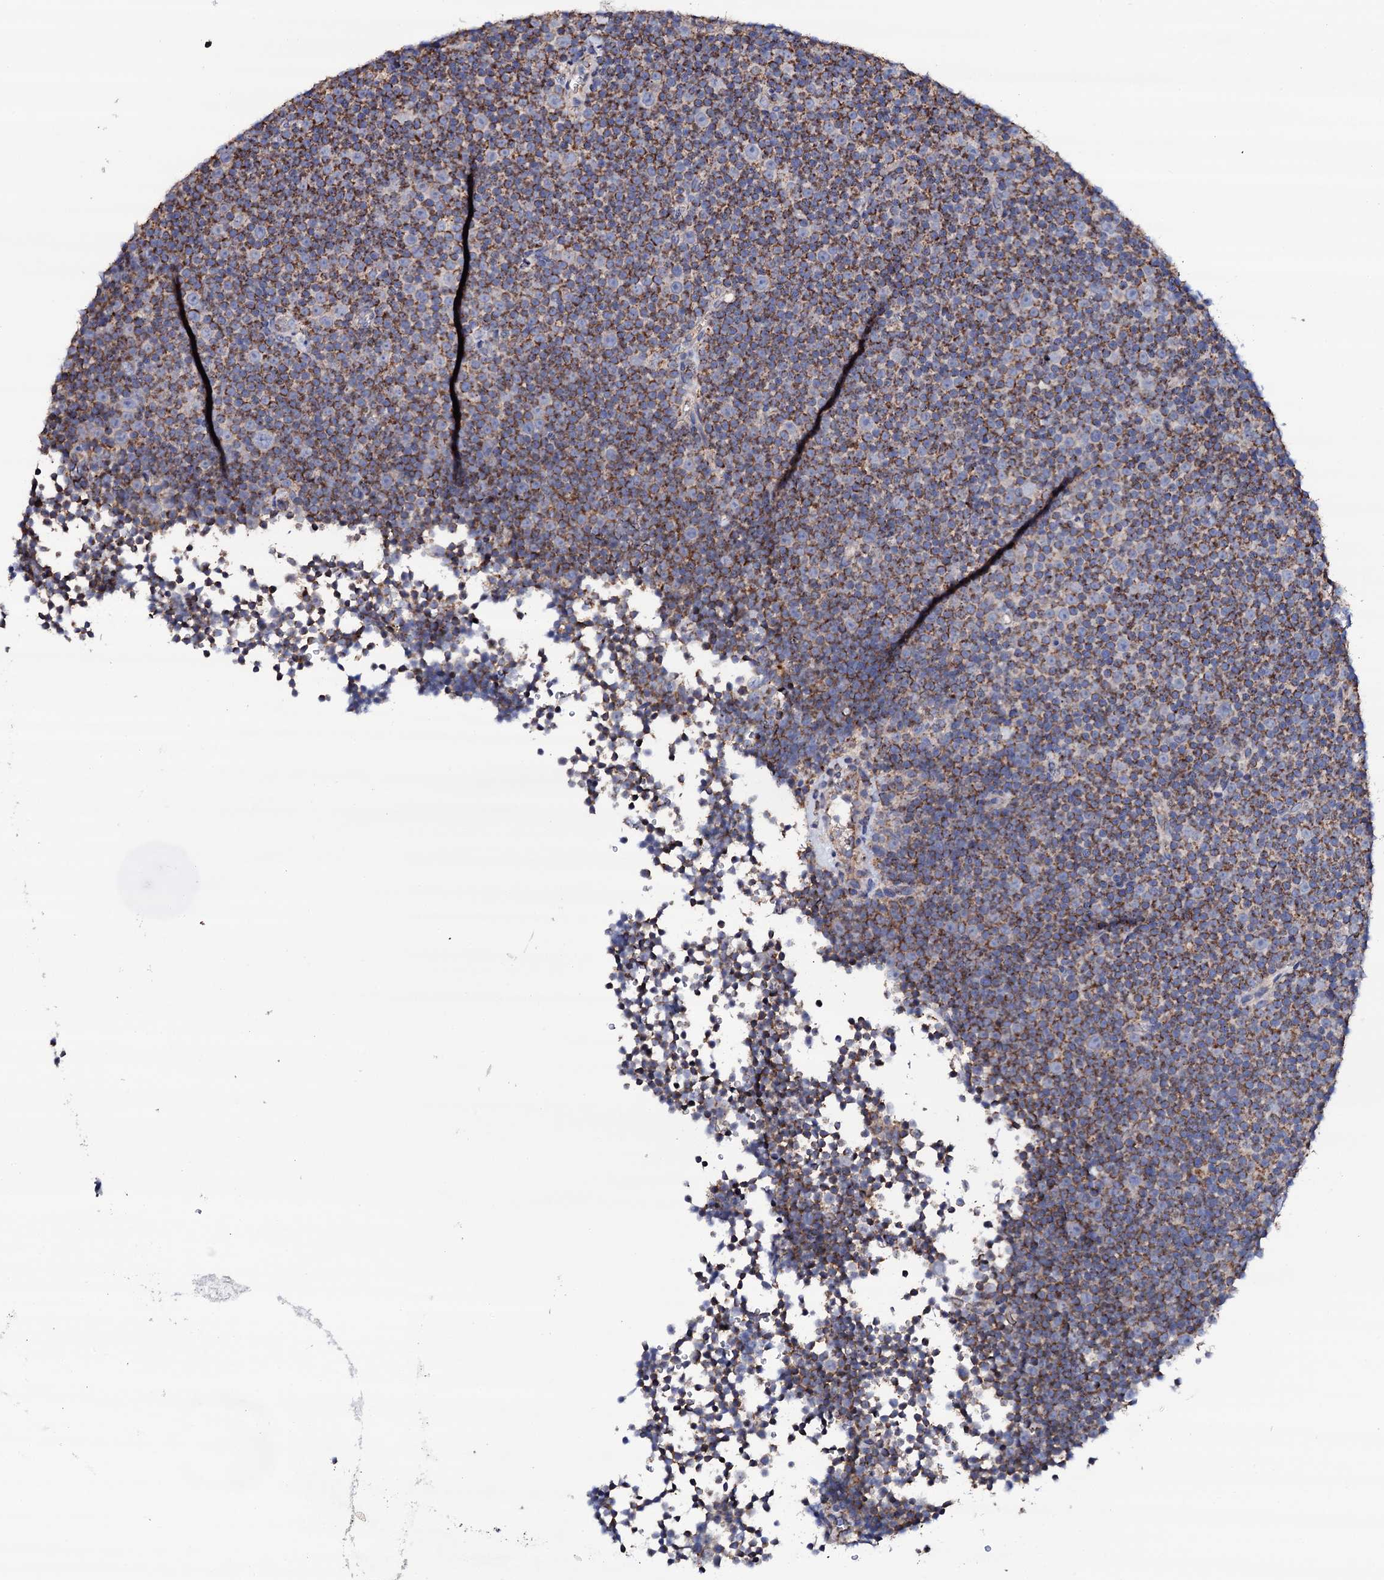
{"staining": {"intensity": "moderate", "quantity": "25%-75%", "location": "cytoplasmic/membranous"}, "tissue": "lymphoma", "cell_type": "Tumor cells", "image_type": "cancer", "snomed": [{"axis": "morphology", "description": "Malignant lymphoma, non-Hodgkin's type, Low grade"}, {"axis": "topography", "description": "Lymph node"}], "caption": "Immunohistochemical staining of lymphoma reveals medium levels of moderate cytoplasmic/membranous protein positivity in approximately 25%-75% of tumor cells. Using DAB (brown) and hematoxylin (blue) stains, captured at high magnification using brightfield microscopy.", "gene": "TCAF2", "patient": {"sex": "female", "age": 67}}